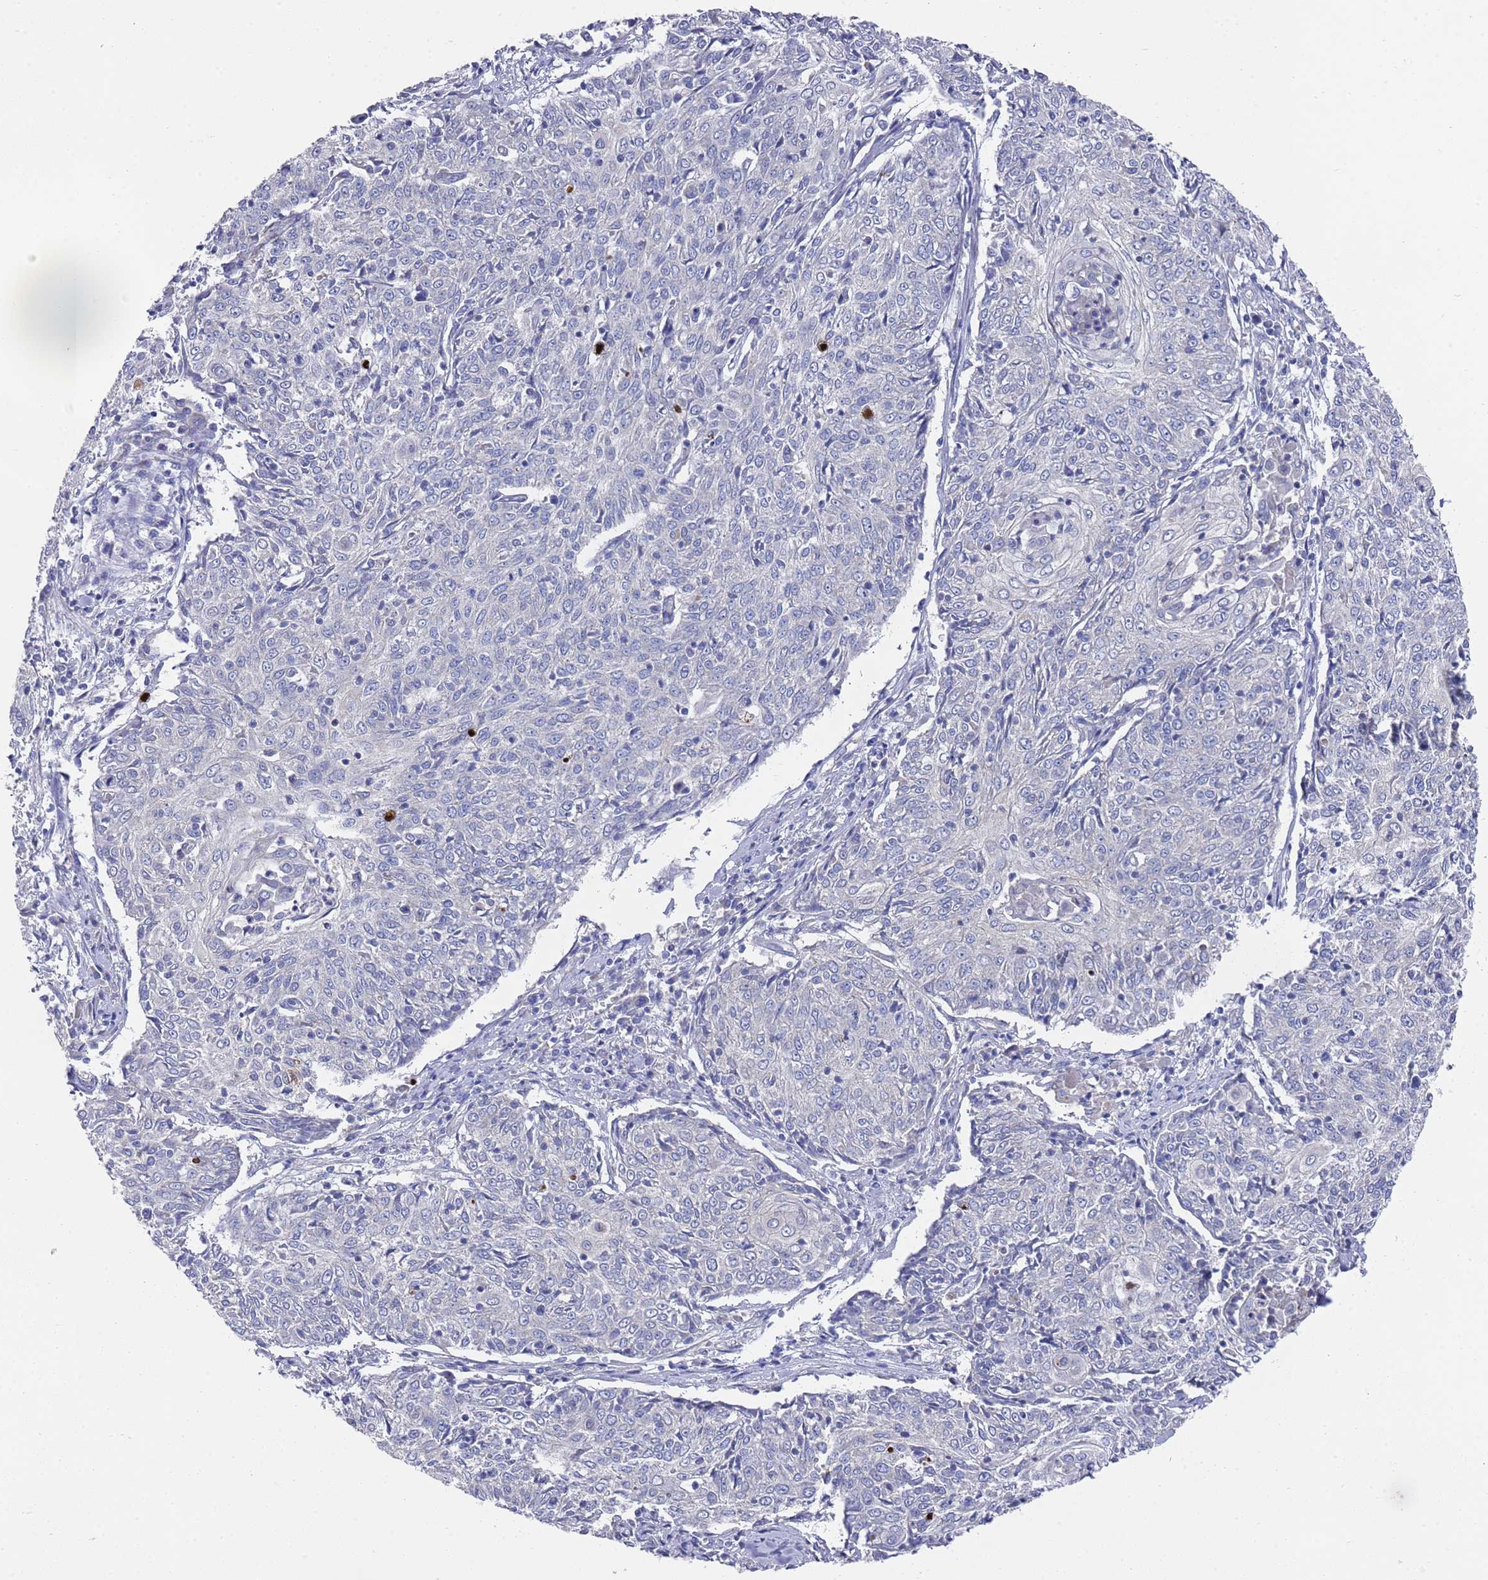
{"staining": {"intensity": "negative", "quantity": "none", "location": "none"}, "tissue": "cervical cancer", "cell_type": "Tumor cells", "image_type": "cancer", "snomed": [{"axis": "morphology", "description": "Squamous cell carcinoma, NOS"}, {"axis": "topography", "description": "Cervix"}], "caption": "The image displays no significant positivity in tumor cells of cervical cancer (squamous cell carcinoma).", "gene": "NPEPPS", "patient": {"sex": "female", "age": 48}}